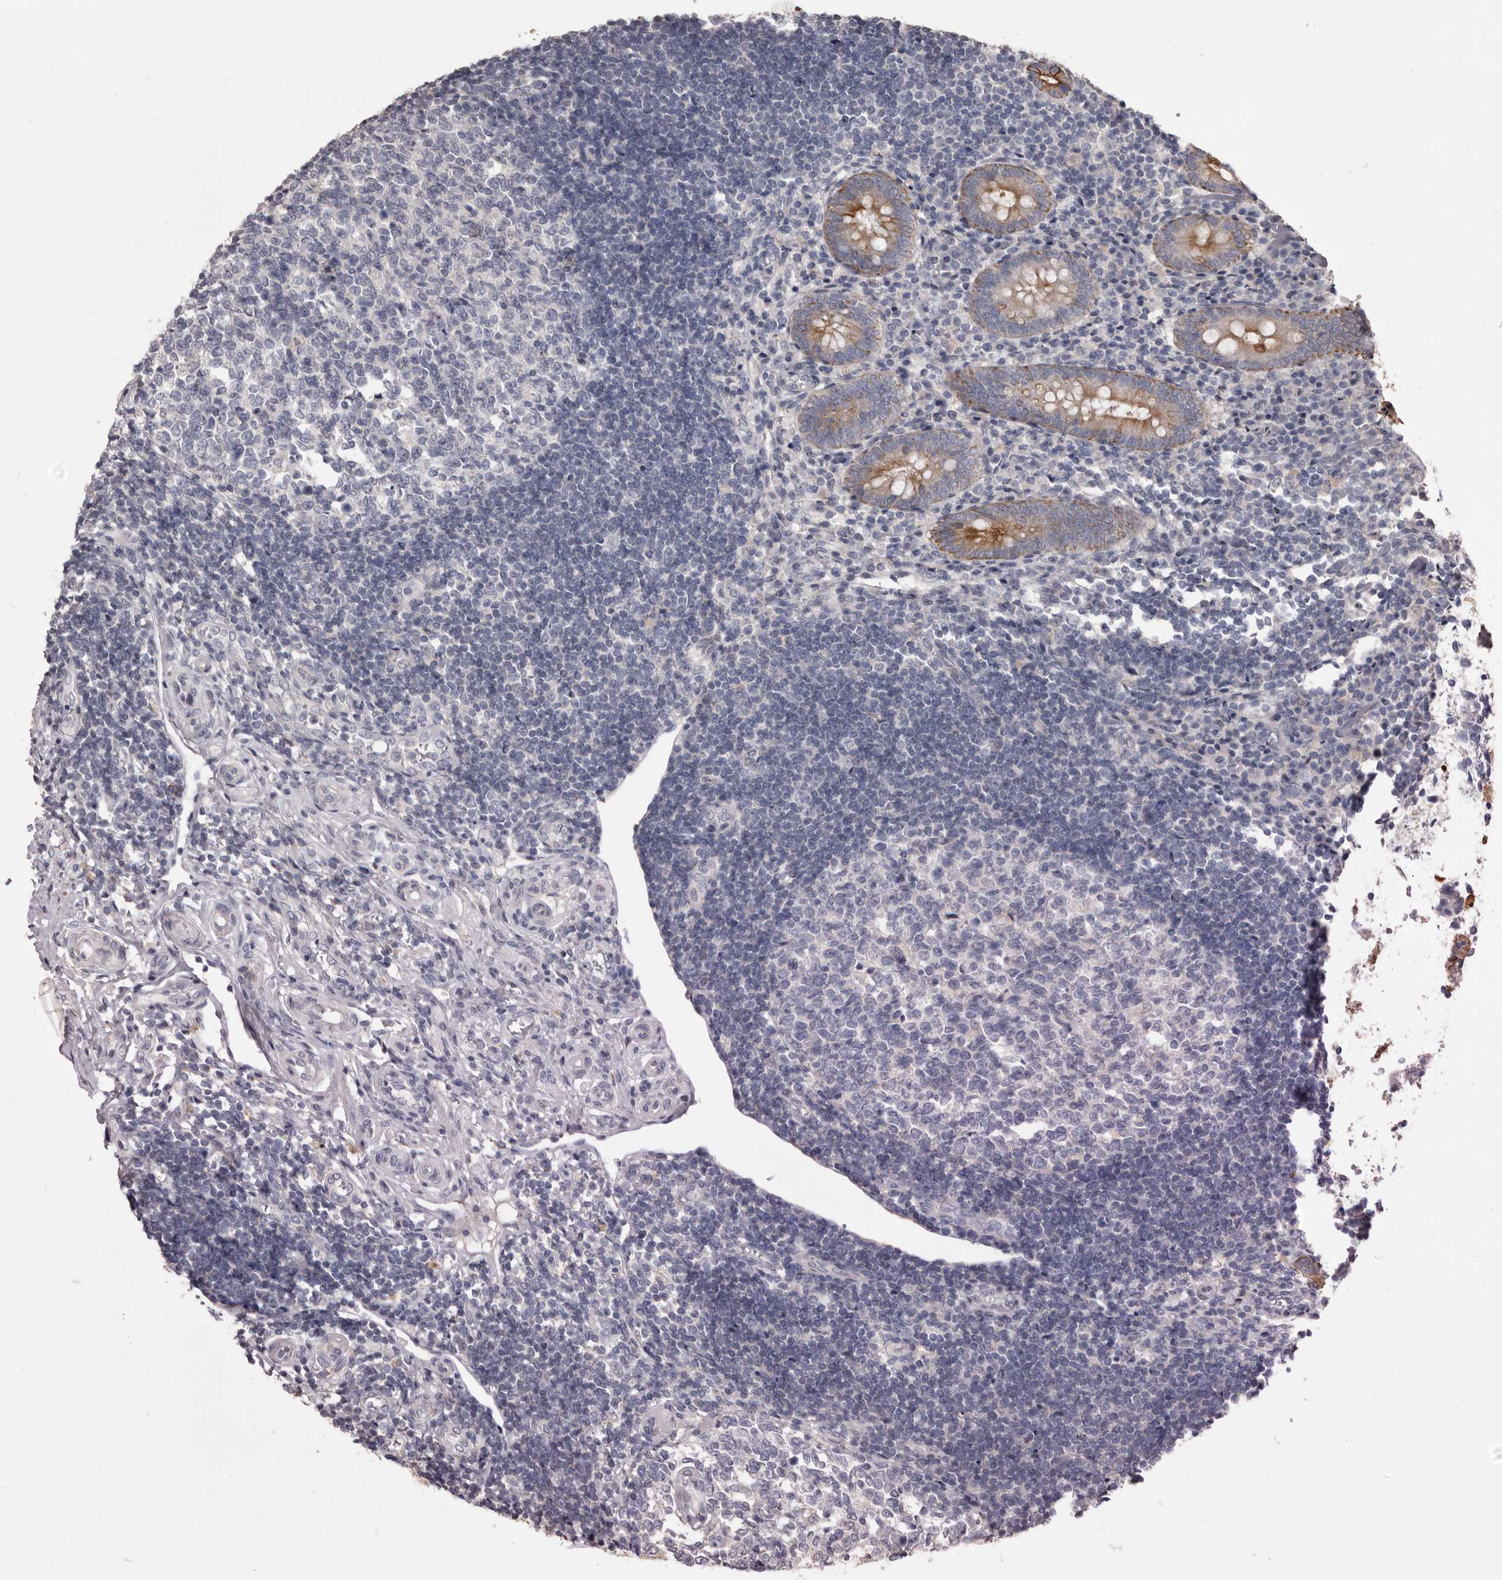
{"staining": {"intensity": "strong", "quantity": ">75%", "location": "cytoplasmic/membranous"}, "tissue": "appendix", "cell_type": "Glandular cells", "image_type": "normal", "snomed": [{"axis": "morphology", "description": "Normal tissue, NOS"}, {"axis": "topography", "description": "Appendix"}], "caption": "High-power microscopy captured an IHC image of benign appendix, revealing strong cytoplasmic/membranous staining in approximately >75% of glandular cells.", "gene": "LPAR6", "patient": {"sex": "female", "age": 17}}